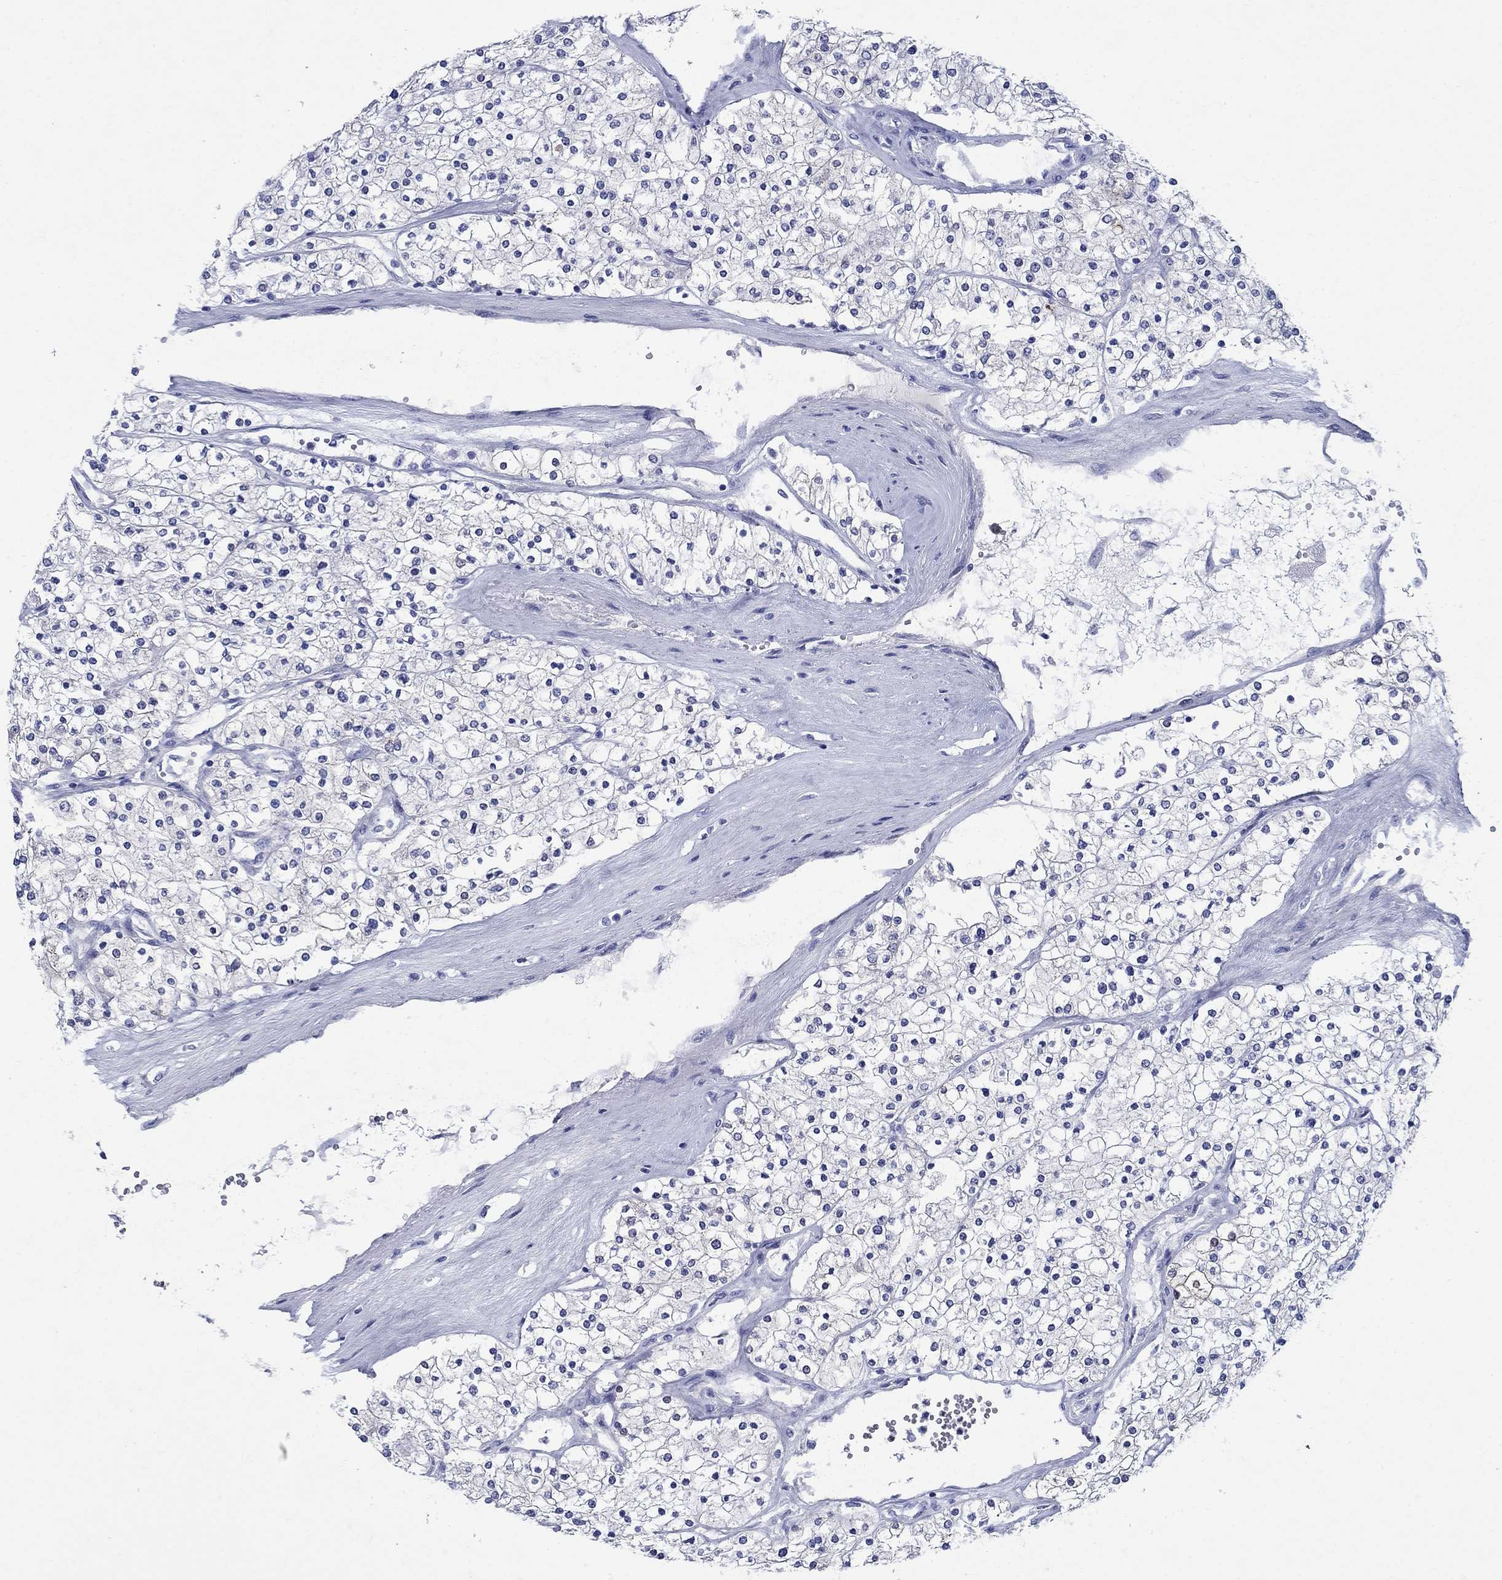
{"staining": {"intensity": "negative", "quantity": "none", "location": "none"}, "tissue": "renal cancer", "cell_type": "Tumor cells", "image_type": "cancer", "snomed": [{"axis": "morphology", "description": "Adenocarcinoma, NOS"}, {"axis": "topography", "description": "Kidney"}], "caption": "IHC of adenocarcinoma (renal) shows no expression in tumor cells.", "gene": "SULT2B1", "patient": {"sex": "male", "age": 80}}